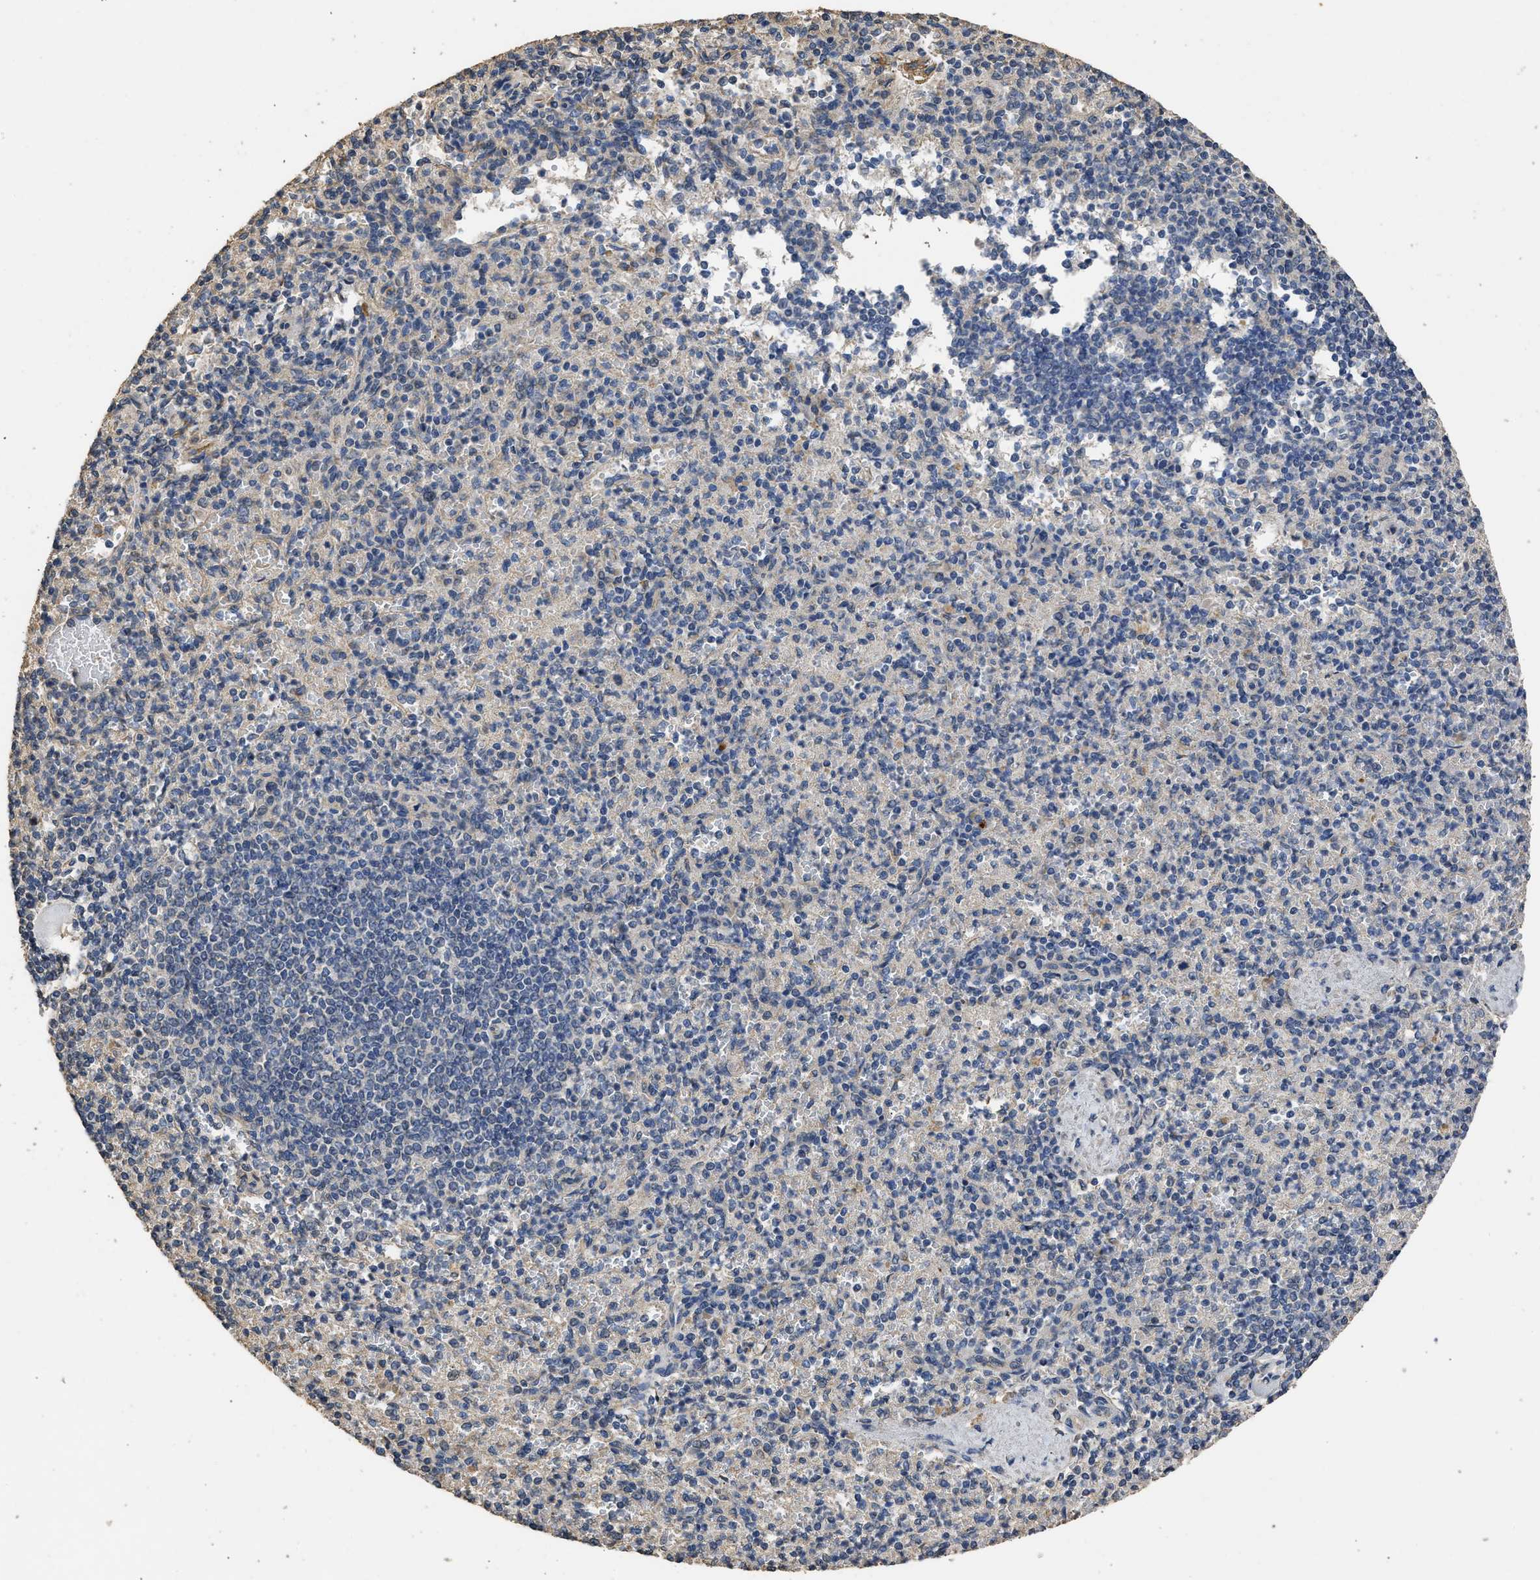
{"staining": {"intensity": "negative", "quantity": "none", "location": "none"}, "tissue": "spleen", "cell_type": "Cells in red pulp", "image_type": "normal", "snomed": [{"axis": "morphology", "description": "Normal tissue, NOS"}, {"axis": "topography", "description": "Spleen"}], "caption": "Cells in red pulp show no significant expression in normal spleen.", "gene": "SPINT2", "patient": {"sex": "female", "age": 74}}